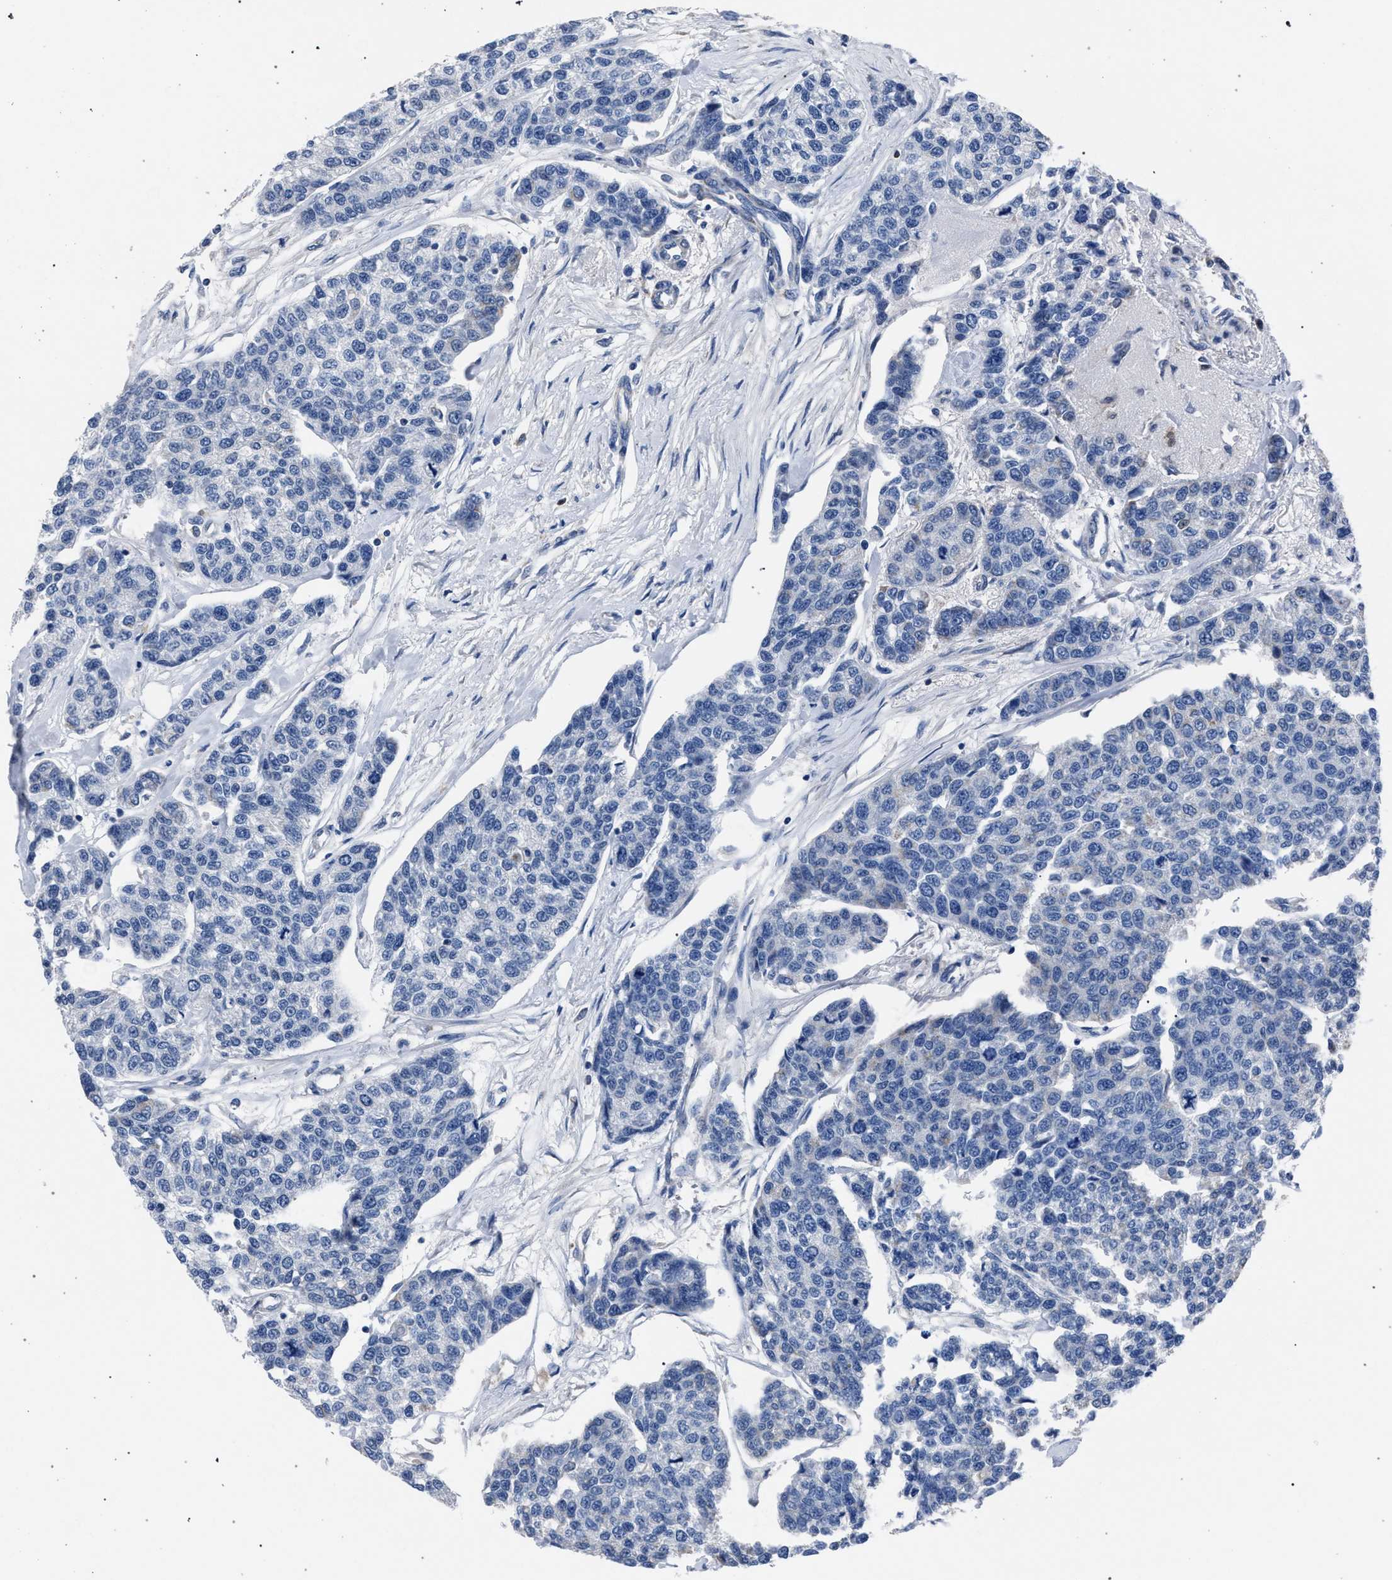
{"staining": {"intensity": "negative", "quantity": "none", "location": "none"}, "tissue": "breast cancer", "cell_type": "Tumor cells", "image_type": "cancer", "snomed": [{"axis": "morphology", "description": "Duct carcinoma"}, {"axis": "topography", "description": "Breast"}], "caption": "Immunohistochemical staining of breast cancer (infiltrating ductal carcinoma) shows no significant expression in tumor cells.", "gene": "CRYZ", "patient": {"sex": "female", "age": 51}}